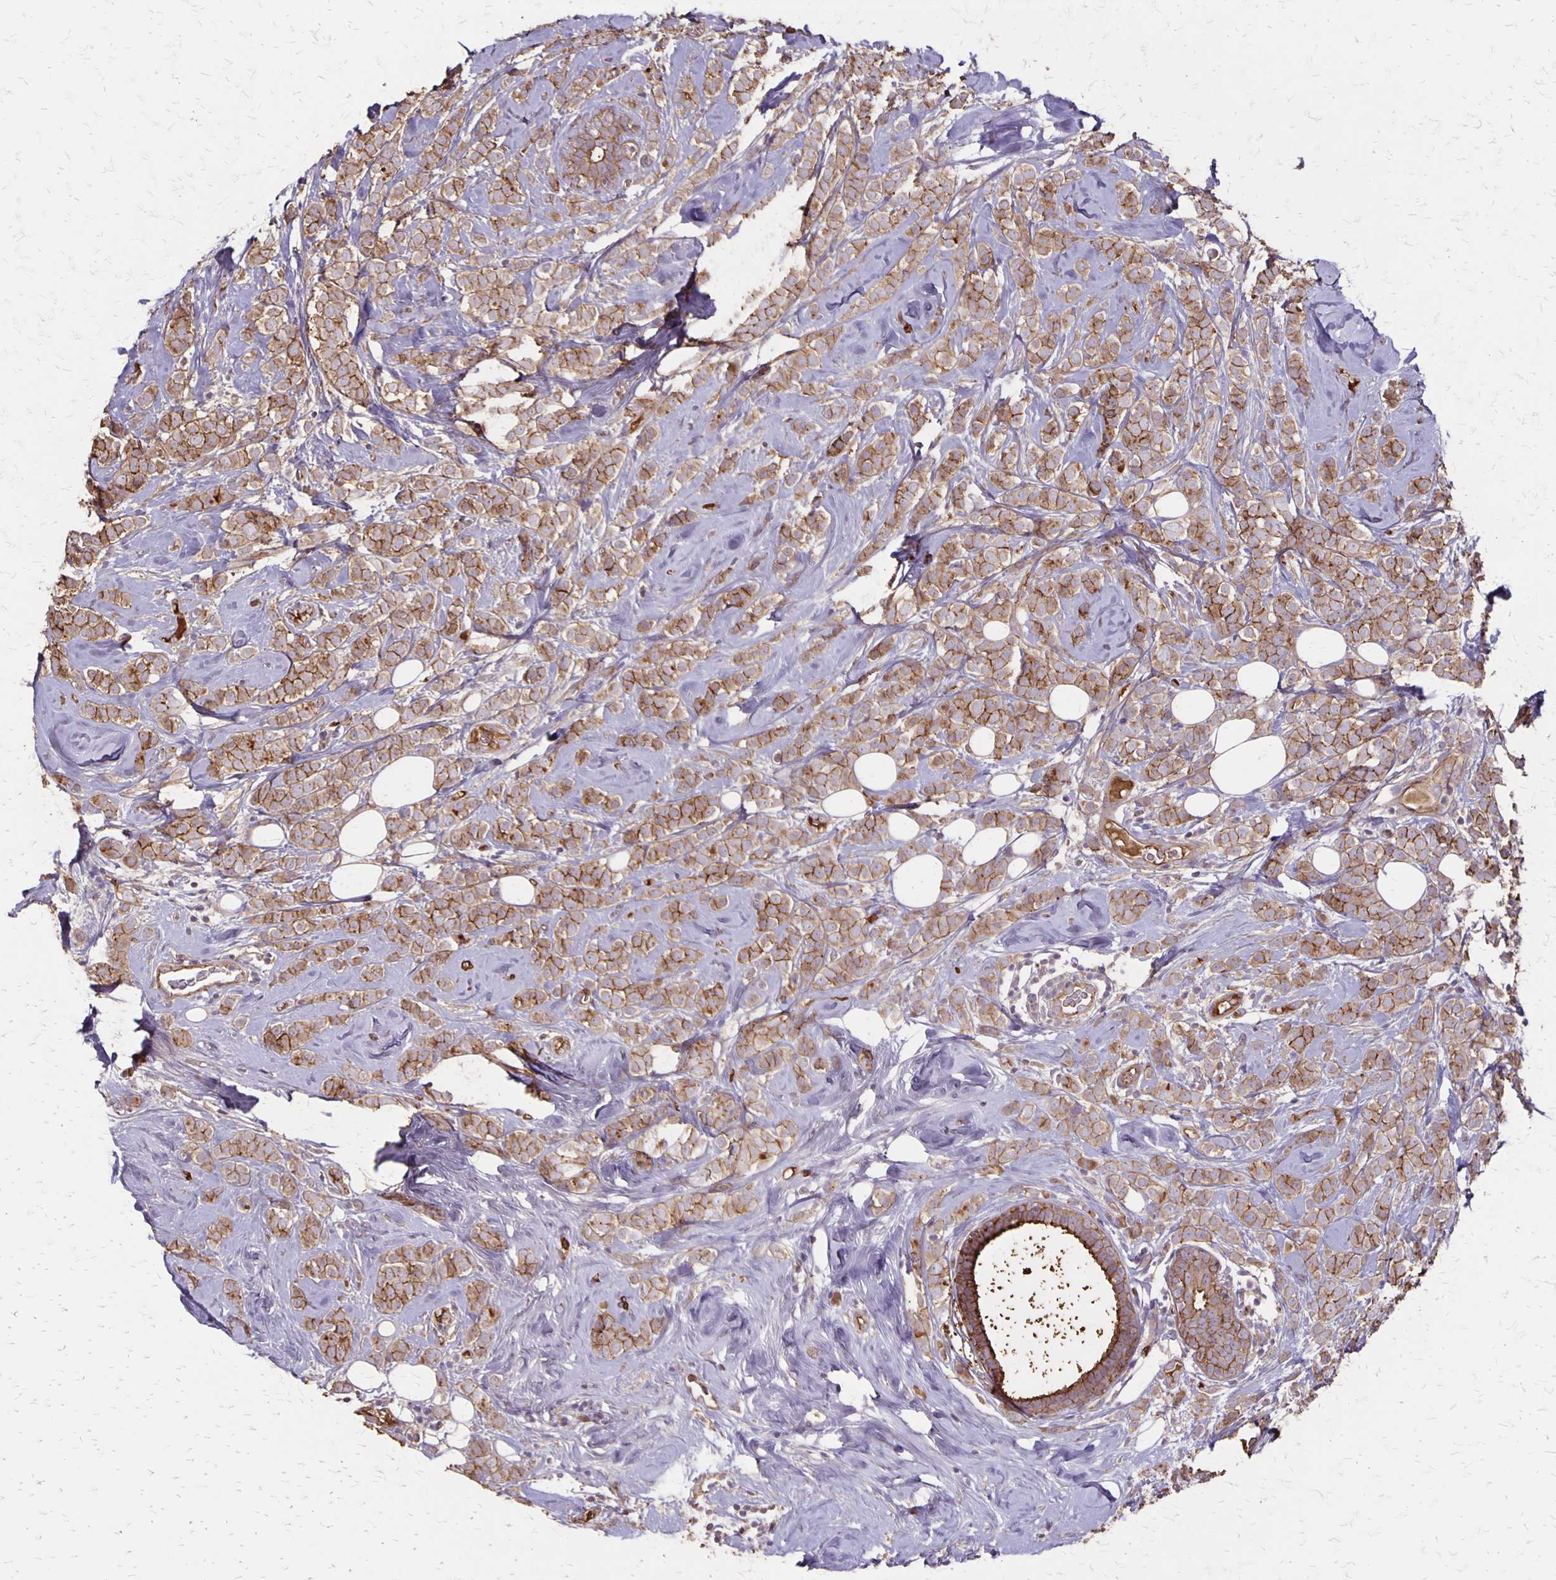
{"staining": {"intensity": "moderate", "quantity": ">75%", "location": "cytoplasmic/membranous"}, "tissue": "breast cancer", "cell_type": "Tumor cells", "image_type": "cancer", "snomed": [{"axis": "morphology", "description": "Lobular carcinoma"}, {"axis": "topography", "description": "Breast"}], "caption": "Breast lobular carcinoma tissue displays moderate cytoplasmic/membranous positivity in approximately >75% of tumor cells, visualized by immunohistochemistry.", "gene": "PROM2", "patient": {"sex": "female", "age": 49}}